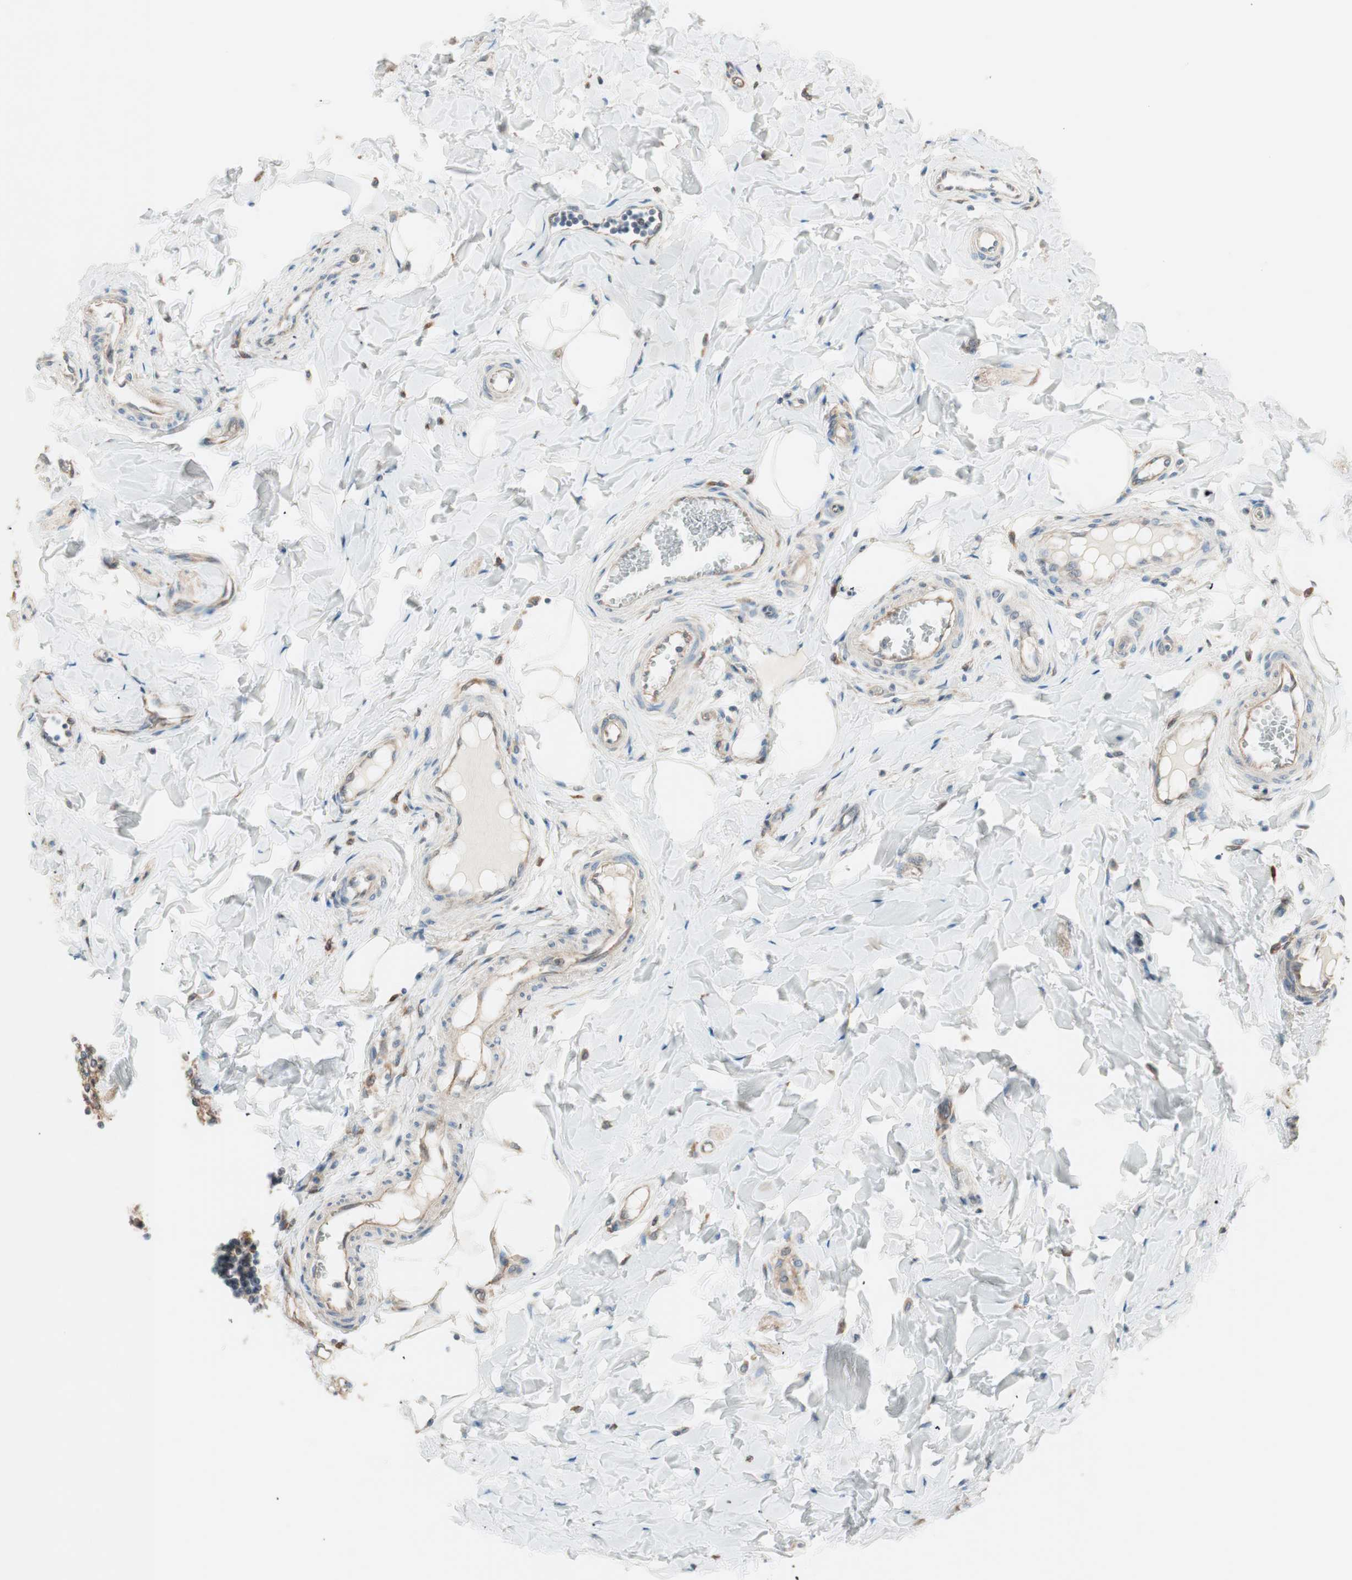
{"staining": {"intensity": "weak", "quantity": ">75%", "location": "cytoplasmic/membranous"}, "tissue": "colon", "cell_type": "Endothelial cells", "image_type": "normal", "snomed": [{"axis": "morphology", "description": "Normal tissue, NOS"}, {"axis": "morphology", "description": "Adenocarcinoma, NOS"}, {"axis": "topography", "description": "Colon"}, {"axis": "topography", "description": "Peripheral nerve tissue"}], "caption": "Protein staining by IHC reveals weak cytoplasmic/membranous expression in about >75% of endothelial cells in normal colon.", "gene": "RAB5A", "patient": {"sex": "male", "age": 14}}